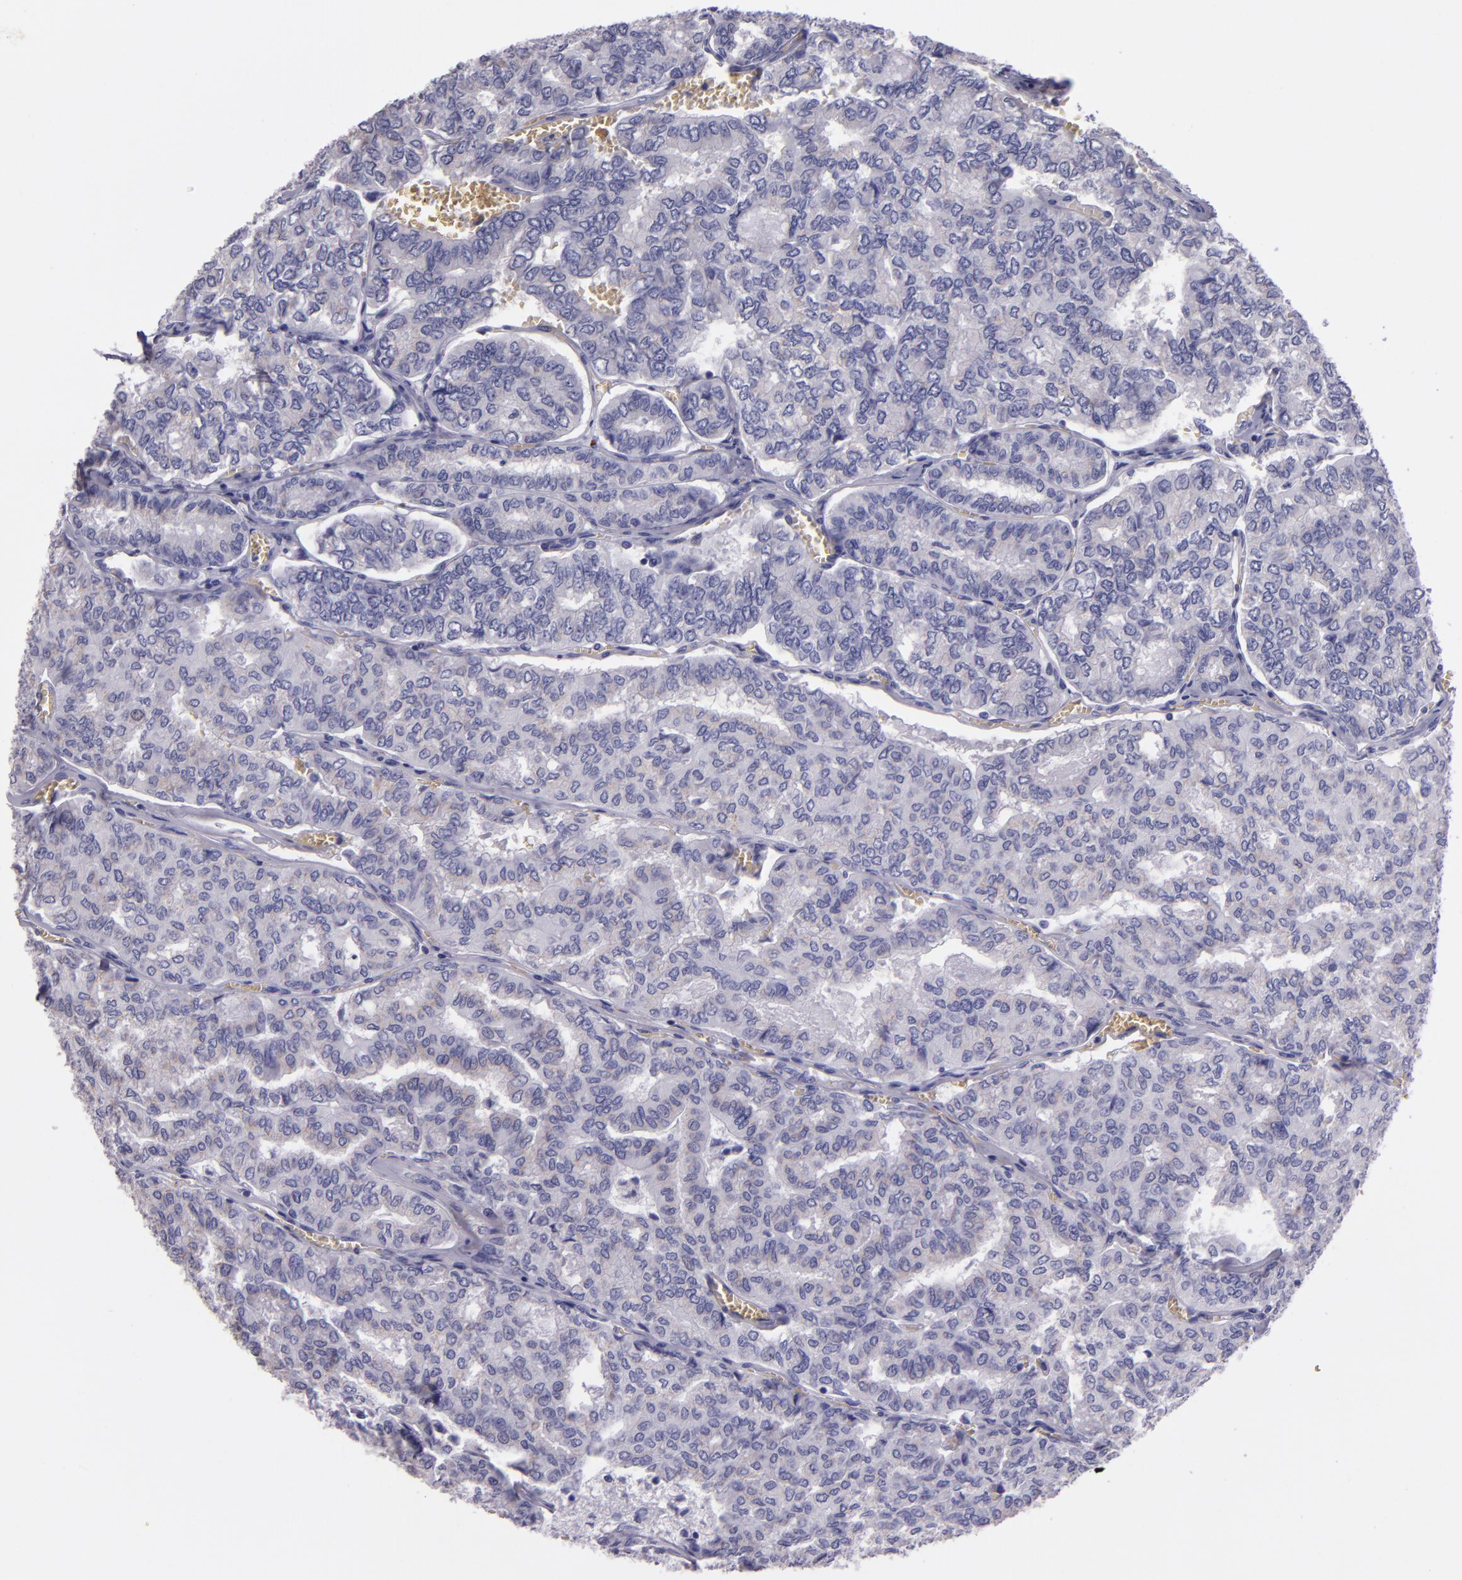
{"staining": {"intensity": "negative", "quantity": "none", "location": "none"}, "tissue": "thyroid cancer", "cell_type": "Tumor cells", "image_type": "cancer", "snomed": [{"axis": "morphology", "description": "Papillary adenocarcinoma, NOS"}, {"axis": "topography", "description": "Thyroid gland"}], "caption": "Human papillary adenocarcinoma (thyroid) stained for a protein using IHC reveals no positivity in tumor cells.", "gene": "MUC5AC", "patient": {"sex": "female", "age": 35}}